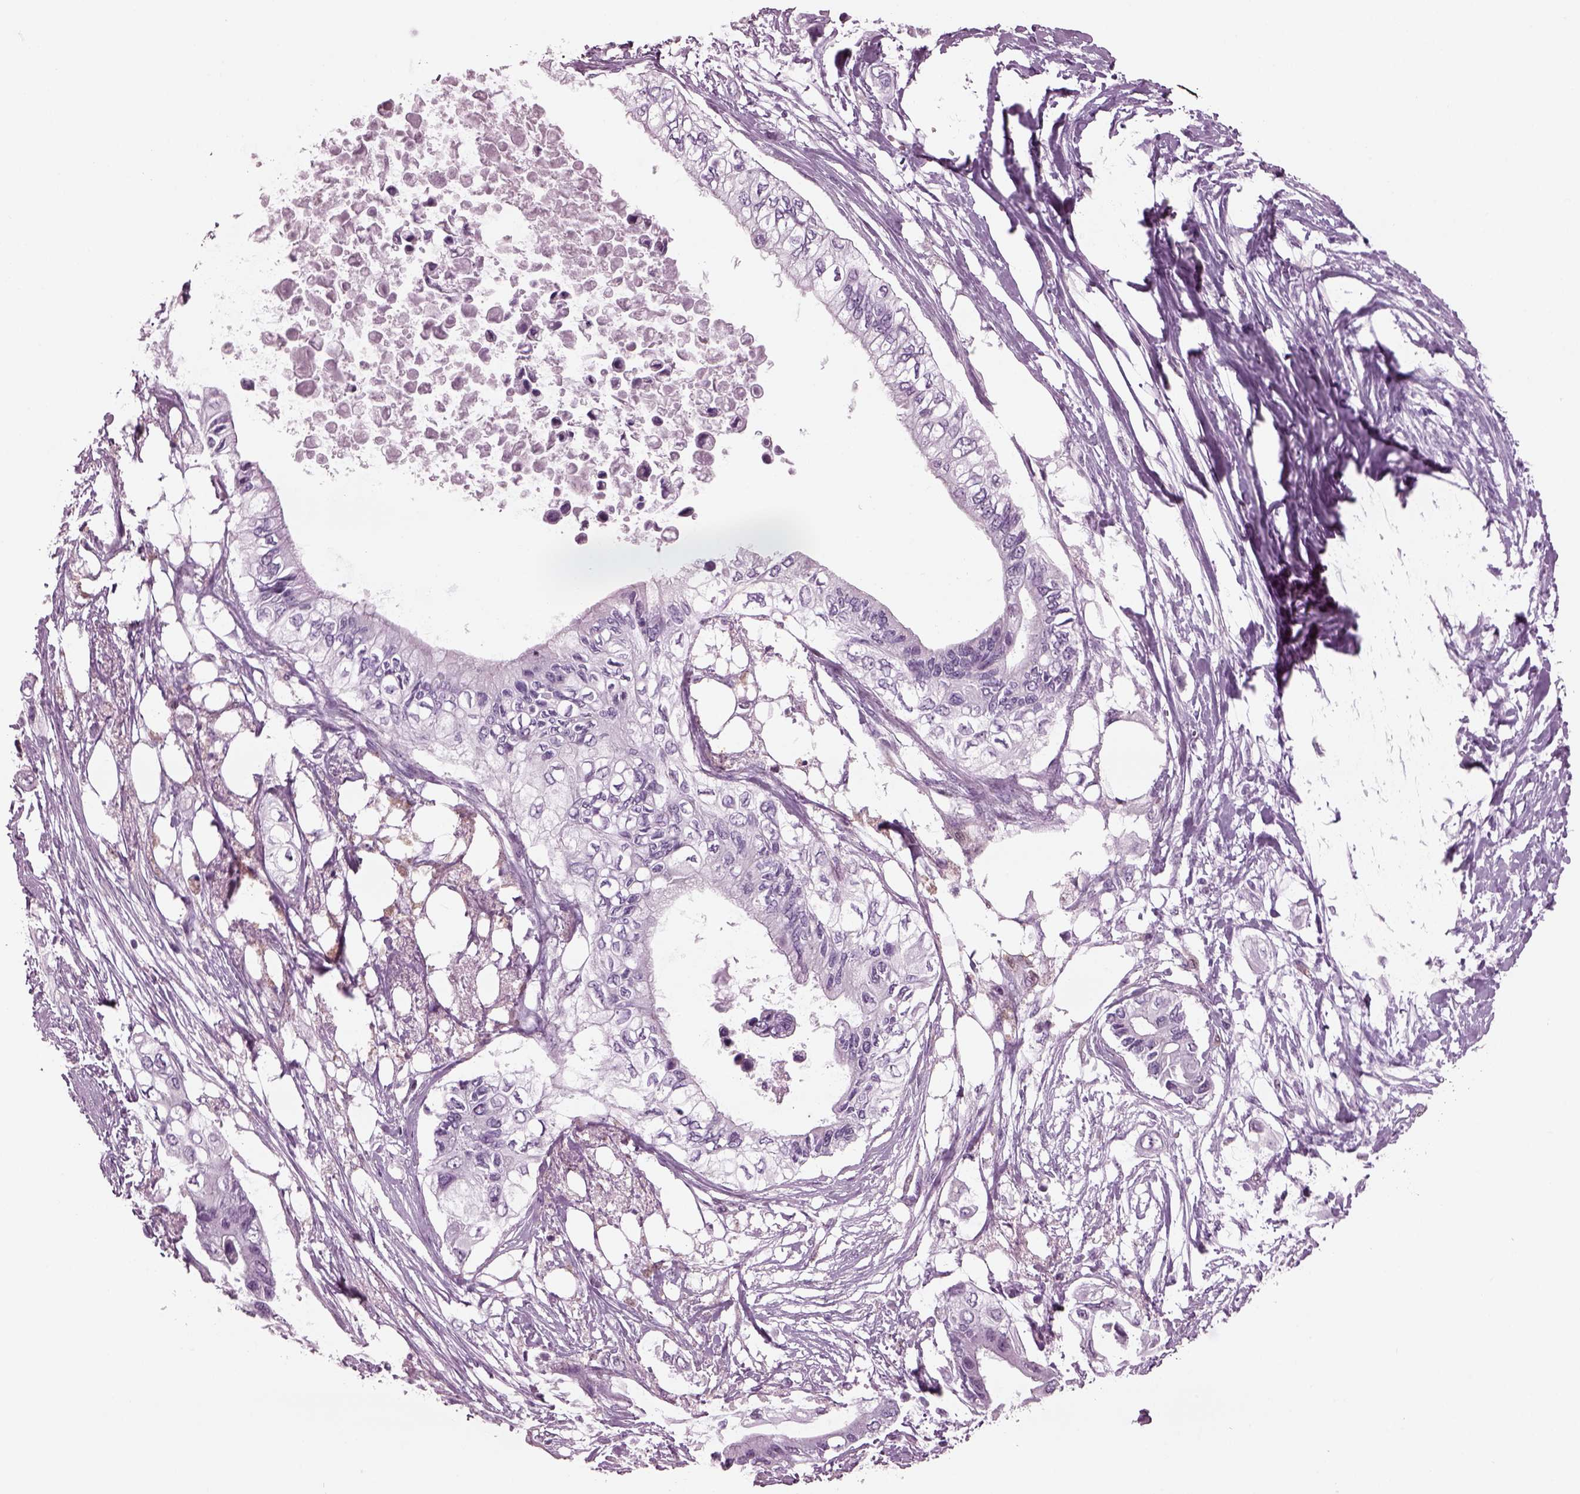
{"staining": {"intensity": "negative", "quantity": "none", "location": "none"}, "tissue": "pancreatic cancer", "cell_type": "Tumor cells", "image_type": "cancer", "snomed": [{"axis": "morphology", "description": "Adenocarcinoma, NOS"}, {"axis": "topography", "description": "Pancreas"}], "caption": "High magnification brightfield microscopy of pancreatic cancer (adenocarcinoma) stained with DAB (3,3'-diaminobenzidine) (brown) and counterstained with hematoxylin (blue): tumor cells show no significant expression.", "gene": "TPPP2", "patient": {"sex": "female", "age": 63}}